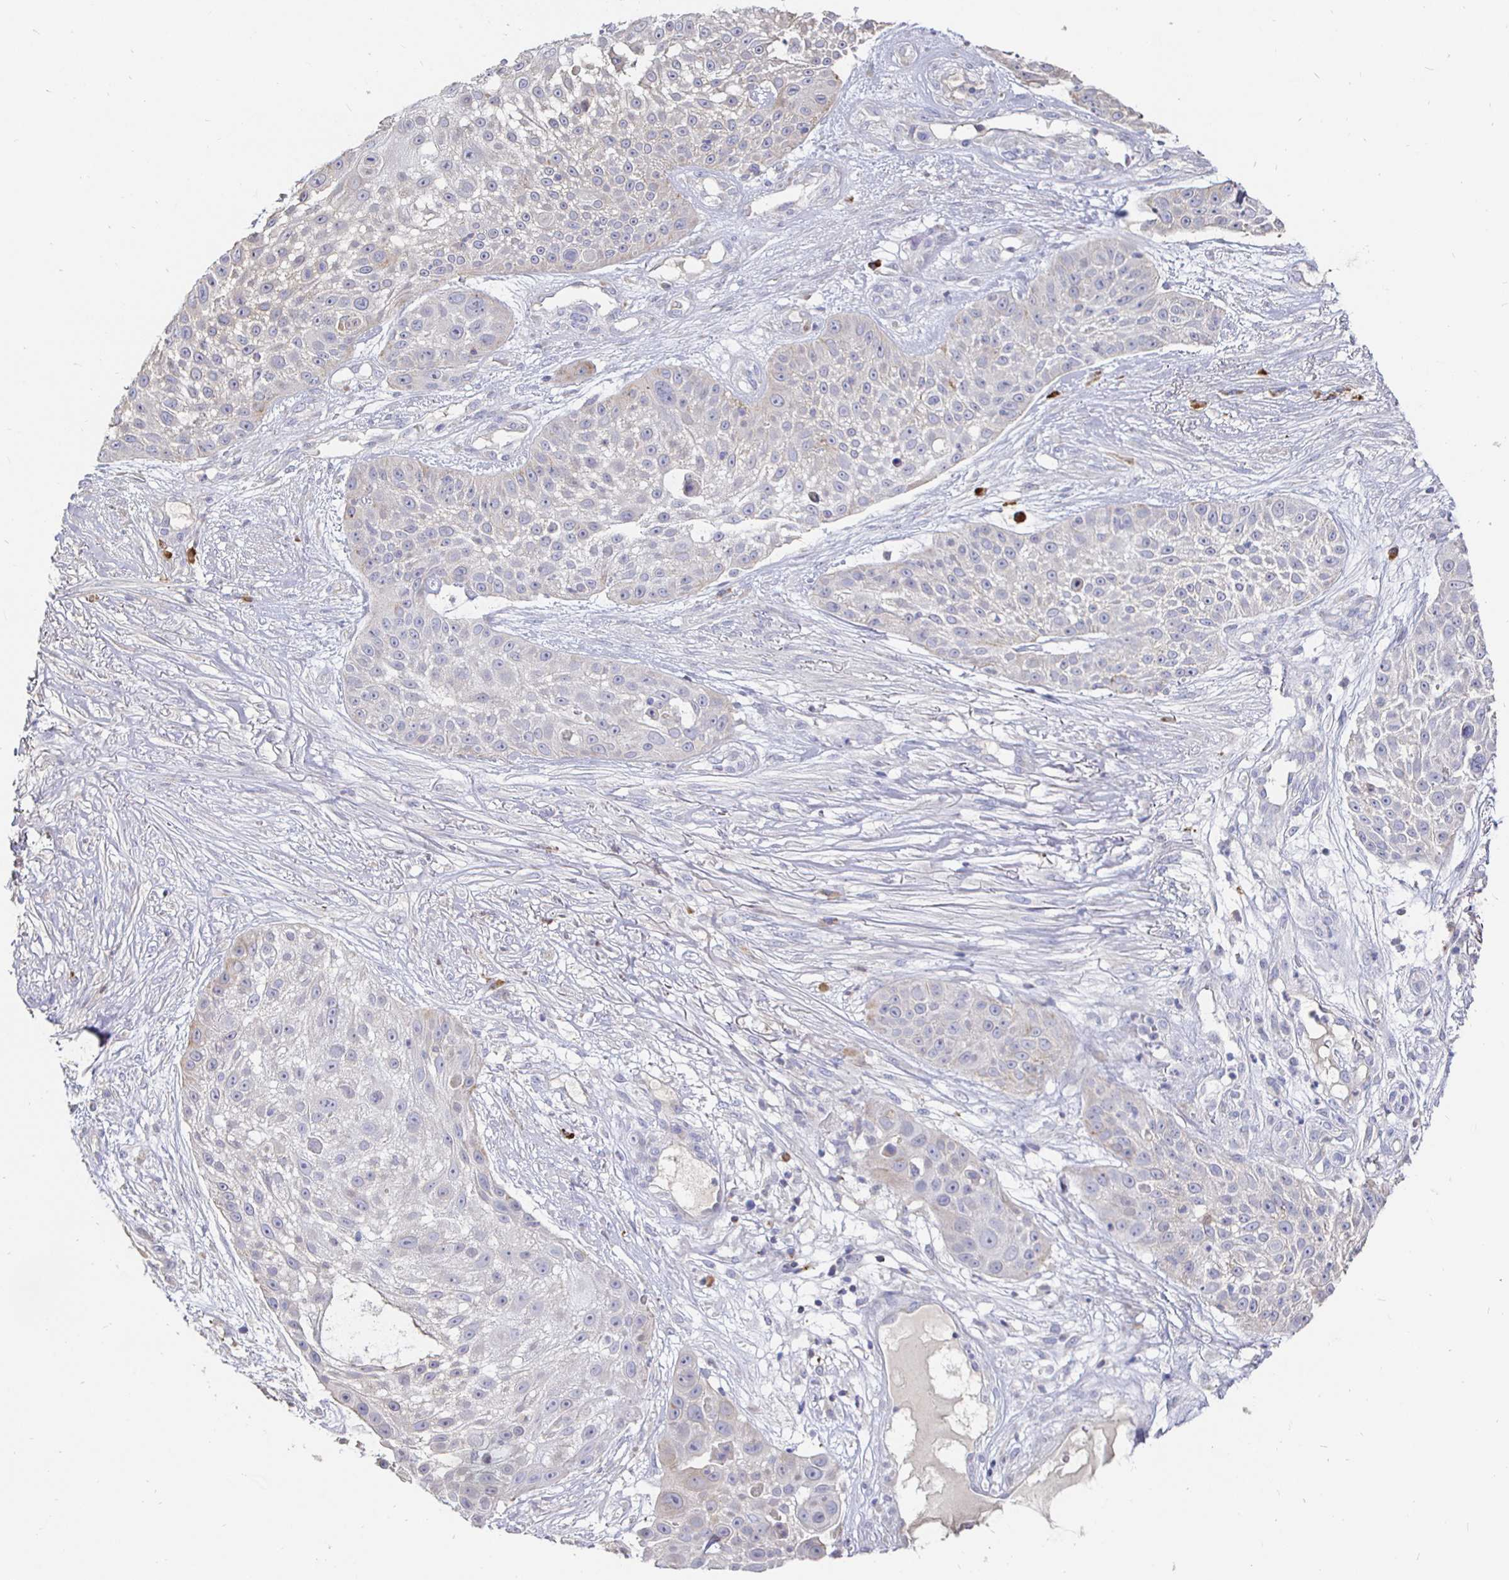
{"staining": {"intensity": "negative", "quantity": "none", "location": "none"}, "tissue": "skin cancer", "cell_type": "Tumor cells", "image_type": "cancer", "snomed": [{"axis": "morphology", "description": "Squamous cell carcinoma, NOS"}, {"axis": "topography", "description": "Skin"}], "caption": "Immunohistochemistry (IHC) of skin squamous cell carcinoma shows no expression in tumor cells.", "gene": "CXCR3", "patient": {"sex": "female", "age": 86}}